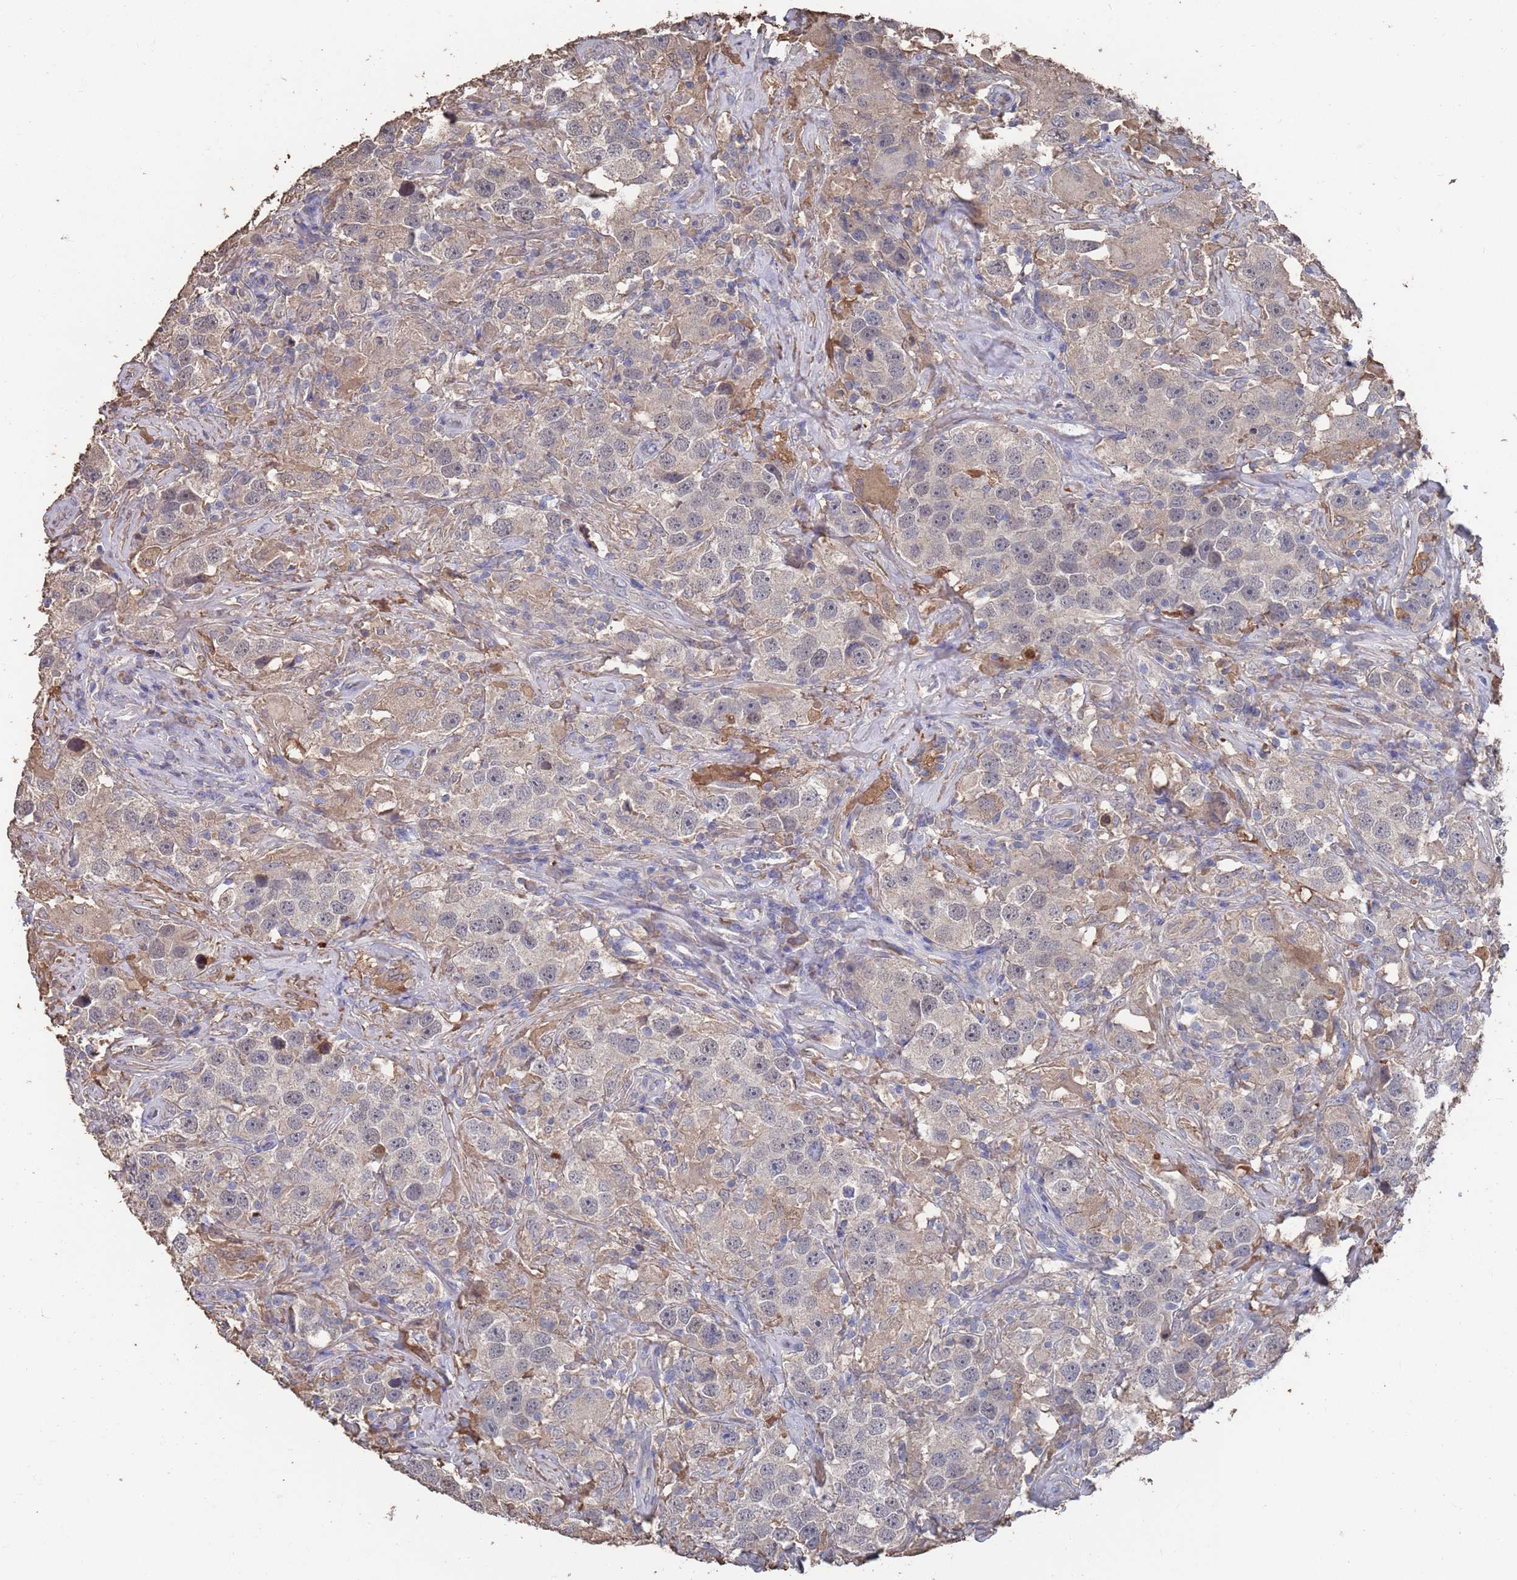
{"staining": {"intensity": "weak", "quantity": "<25%", "location": "cytoplasmic/membranous"}, "tissue": "testis cancer", "cell_type": "Tumor cells", "image_type": "cancer", "snomed": [{"axis": "morphology", "description": "Seminoma, NOS"}, {"axis": "topography", "description": "Testis"}], "caption": "Tumor cells are negative for brown protein staining in testis cancer.", "gene": "BTBD18", "patient": {"sex": "male", "age": 49}}